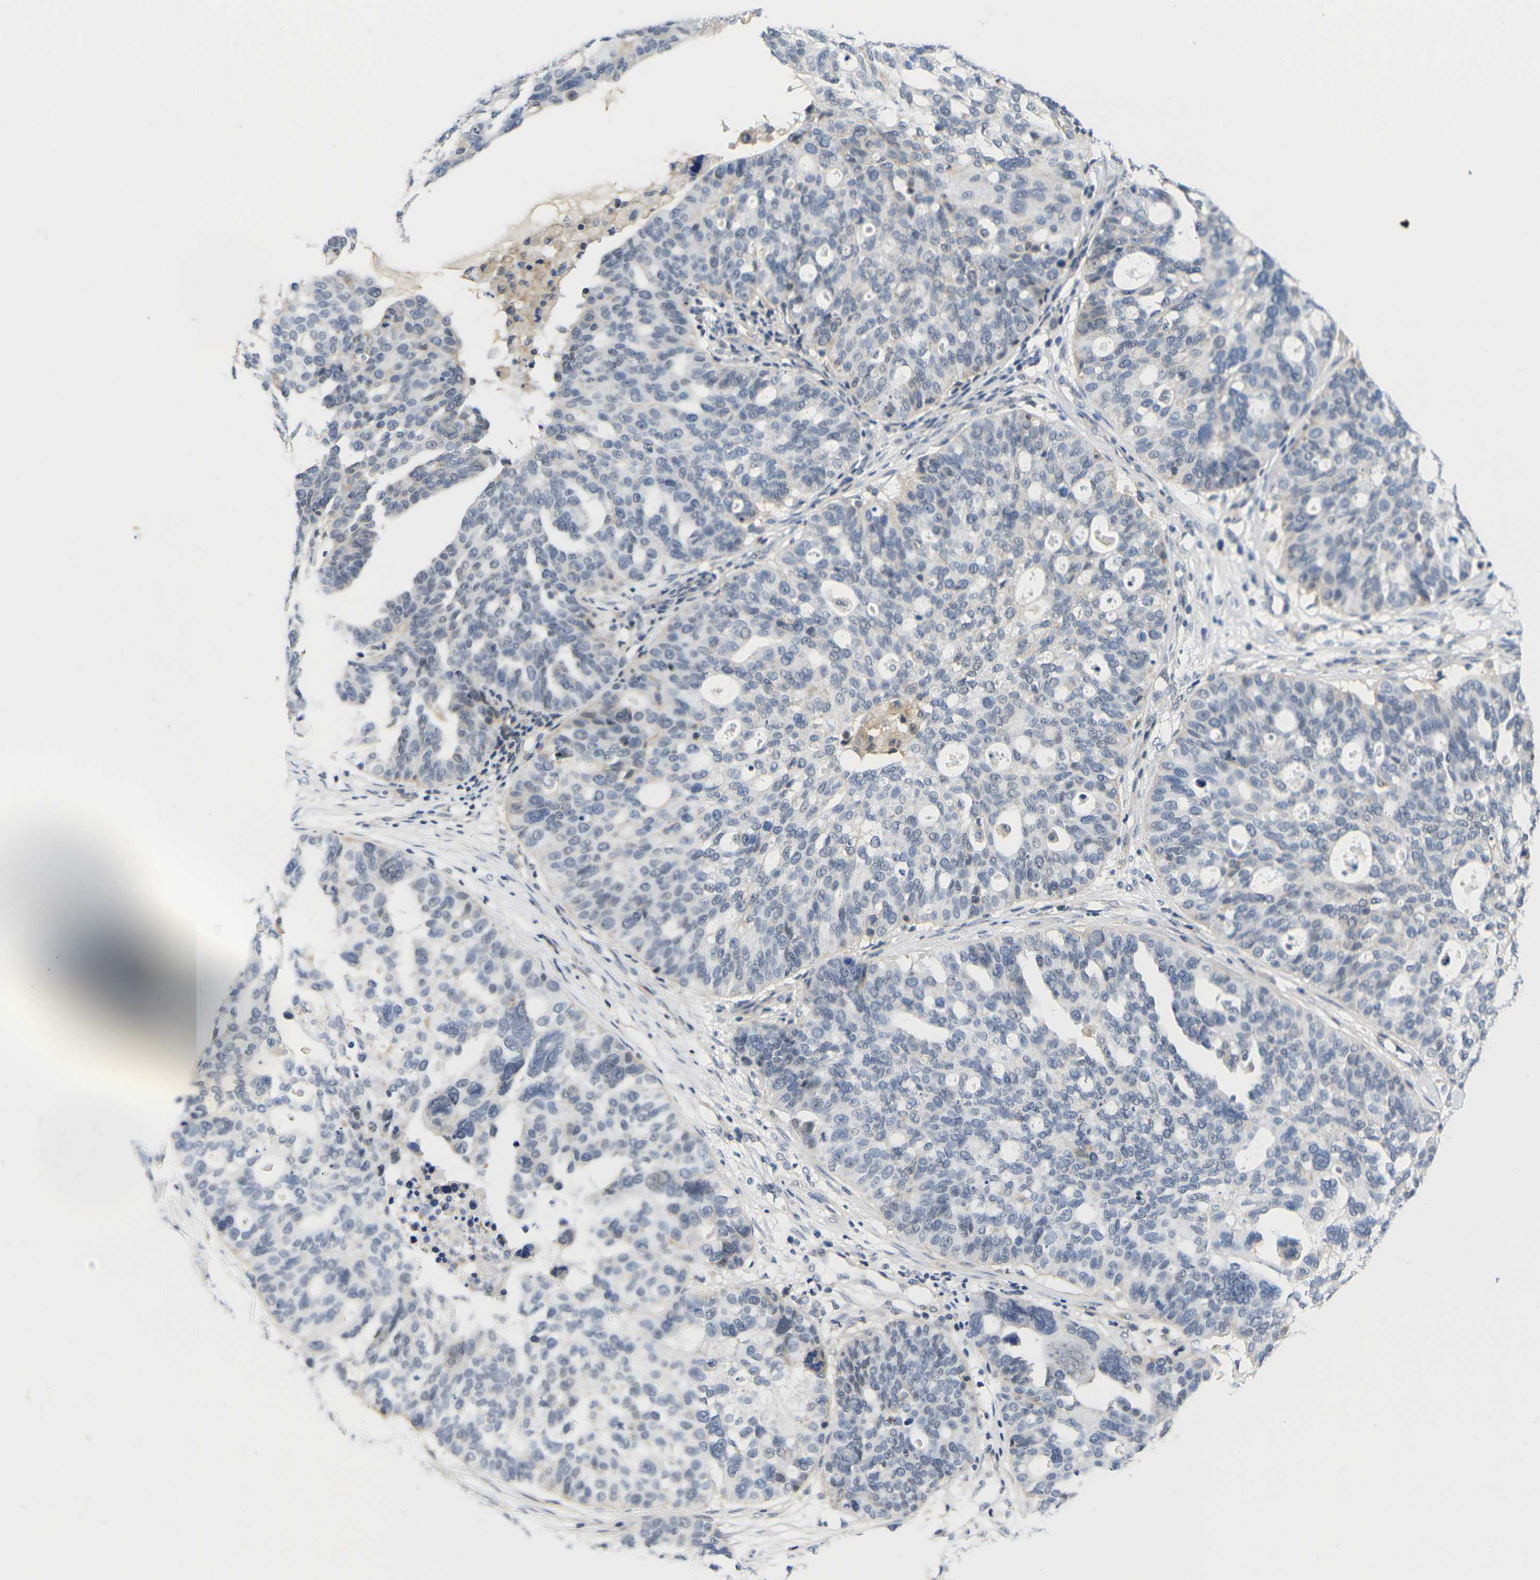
{"staining": {"intensity": "negative", "quantity": "none", "location": "none"}, "tissue": "ovarian cancer", "cell_type": "Tumor cells", "image_type": "cancer", "snomed": [{"axis": "morphology", "description": "Cystadenocarcinoma, serous, NOS"}, {"axis": "topography", "description": "Ovary"}], "caption": "A micrograph of serous cystadenocarcinoma (ovarian) stained for a protein exhibits no brown staining in tumor cells.", "gene": "OTOF", "patient": {"sex": "female", "age": 59}}